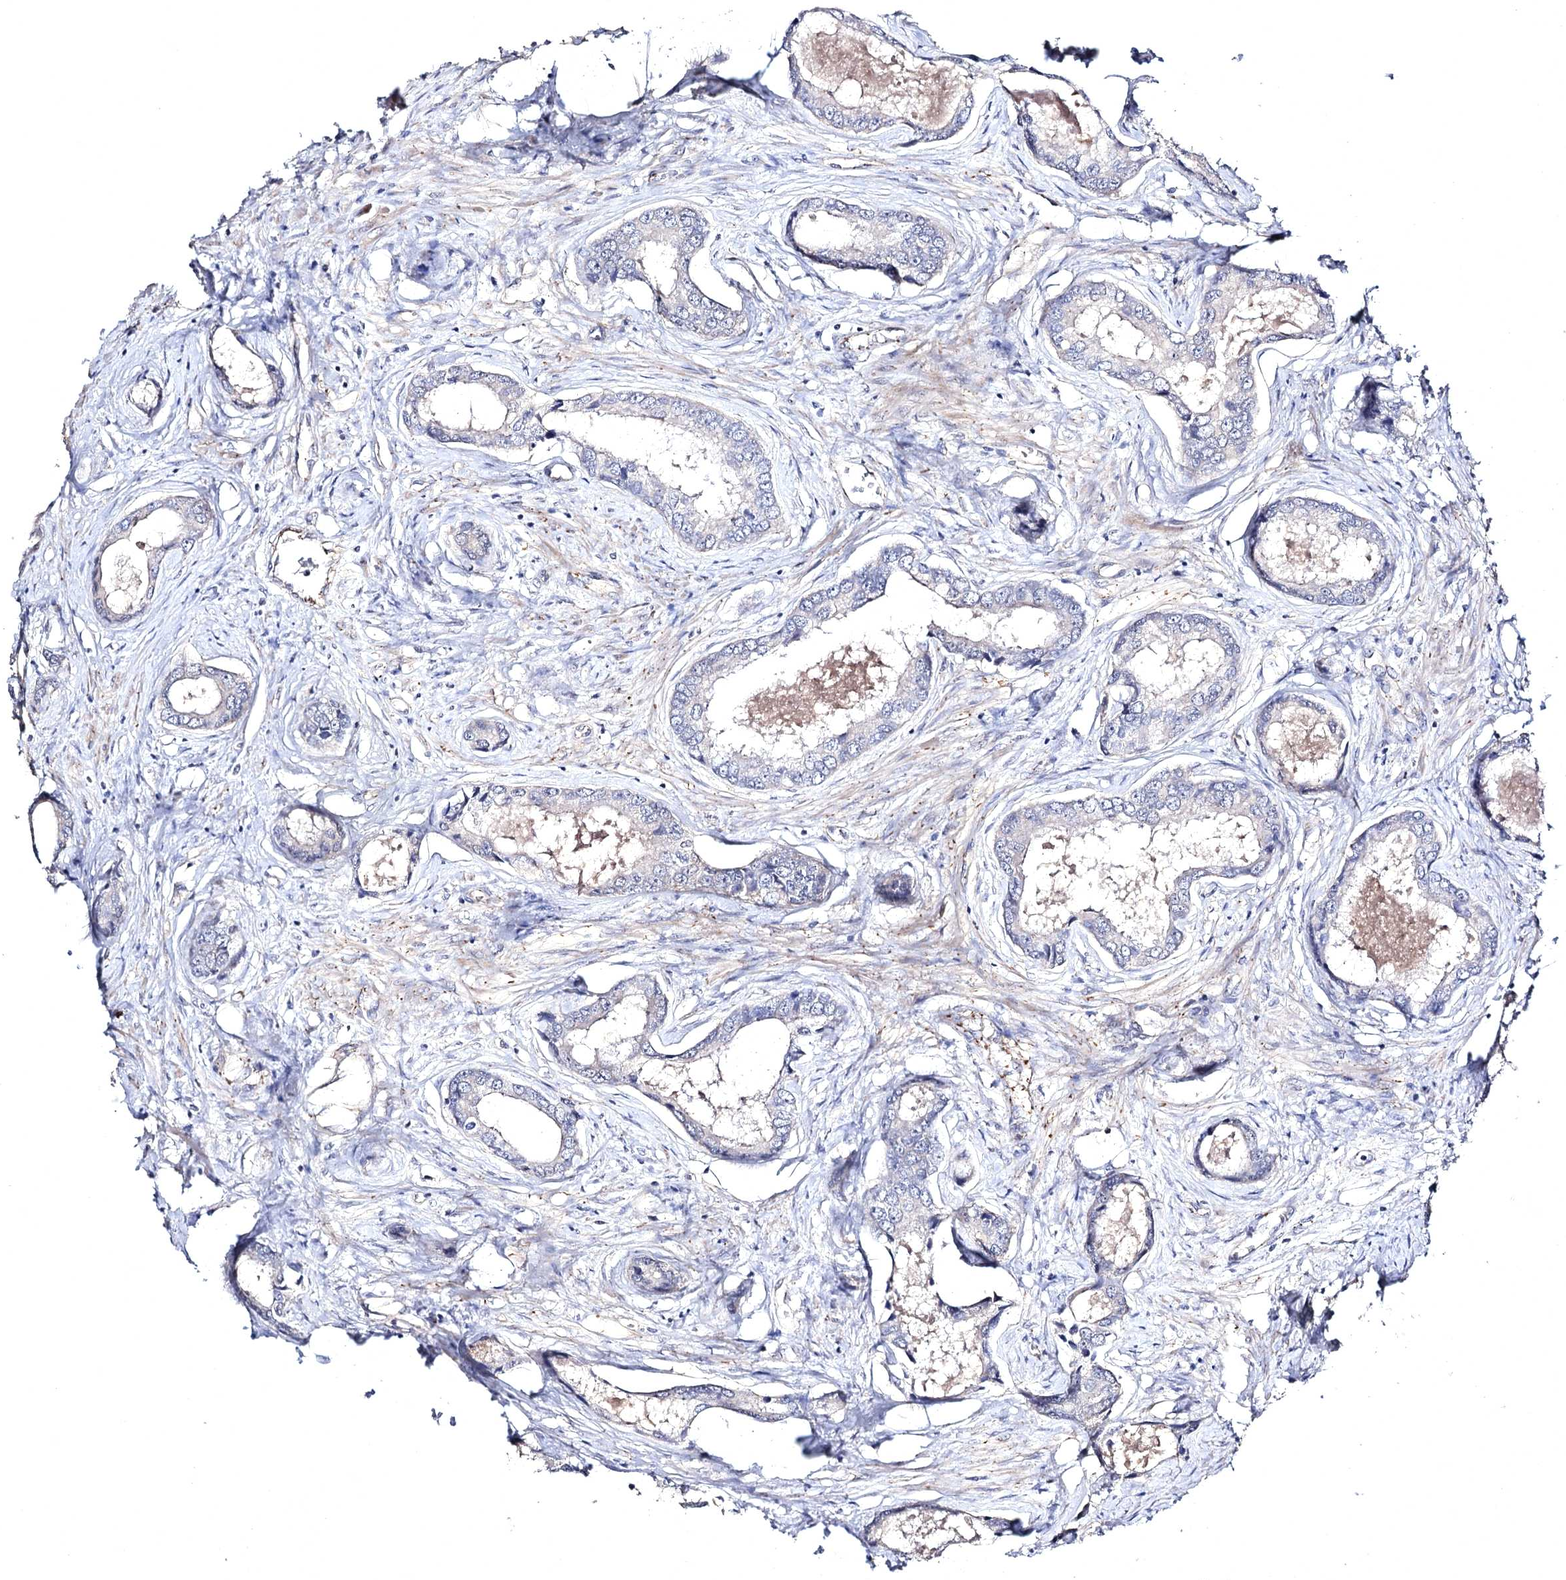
{"staining": {"intensity": "negative", "quantity": "none", "location": "none"}, "tissue": "prostate cancer", "cell_type": "Tumor cells", "image_type": "cancer", "snomed": [{"axis": "morphology", "description": "Adenocarcinoma, Low grade"}, {"axis": "topography", "description": "Prostate"}], "caption": "This is an immunohistochemistry (IHC) micrograph of human prostate cancer. There is no staining in tumor cells.", "gene": "SEMA4G", "patient": {"sex": "male", "age": 68}}